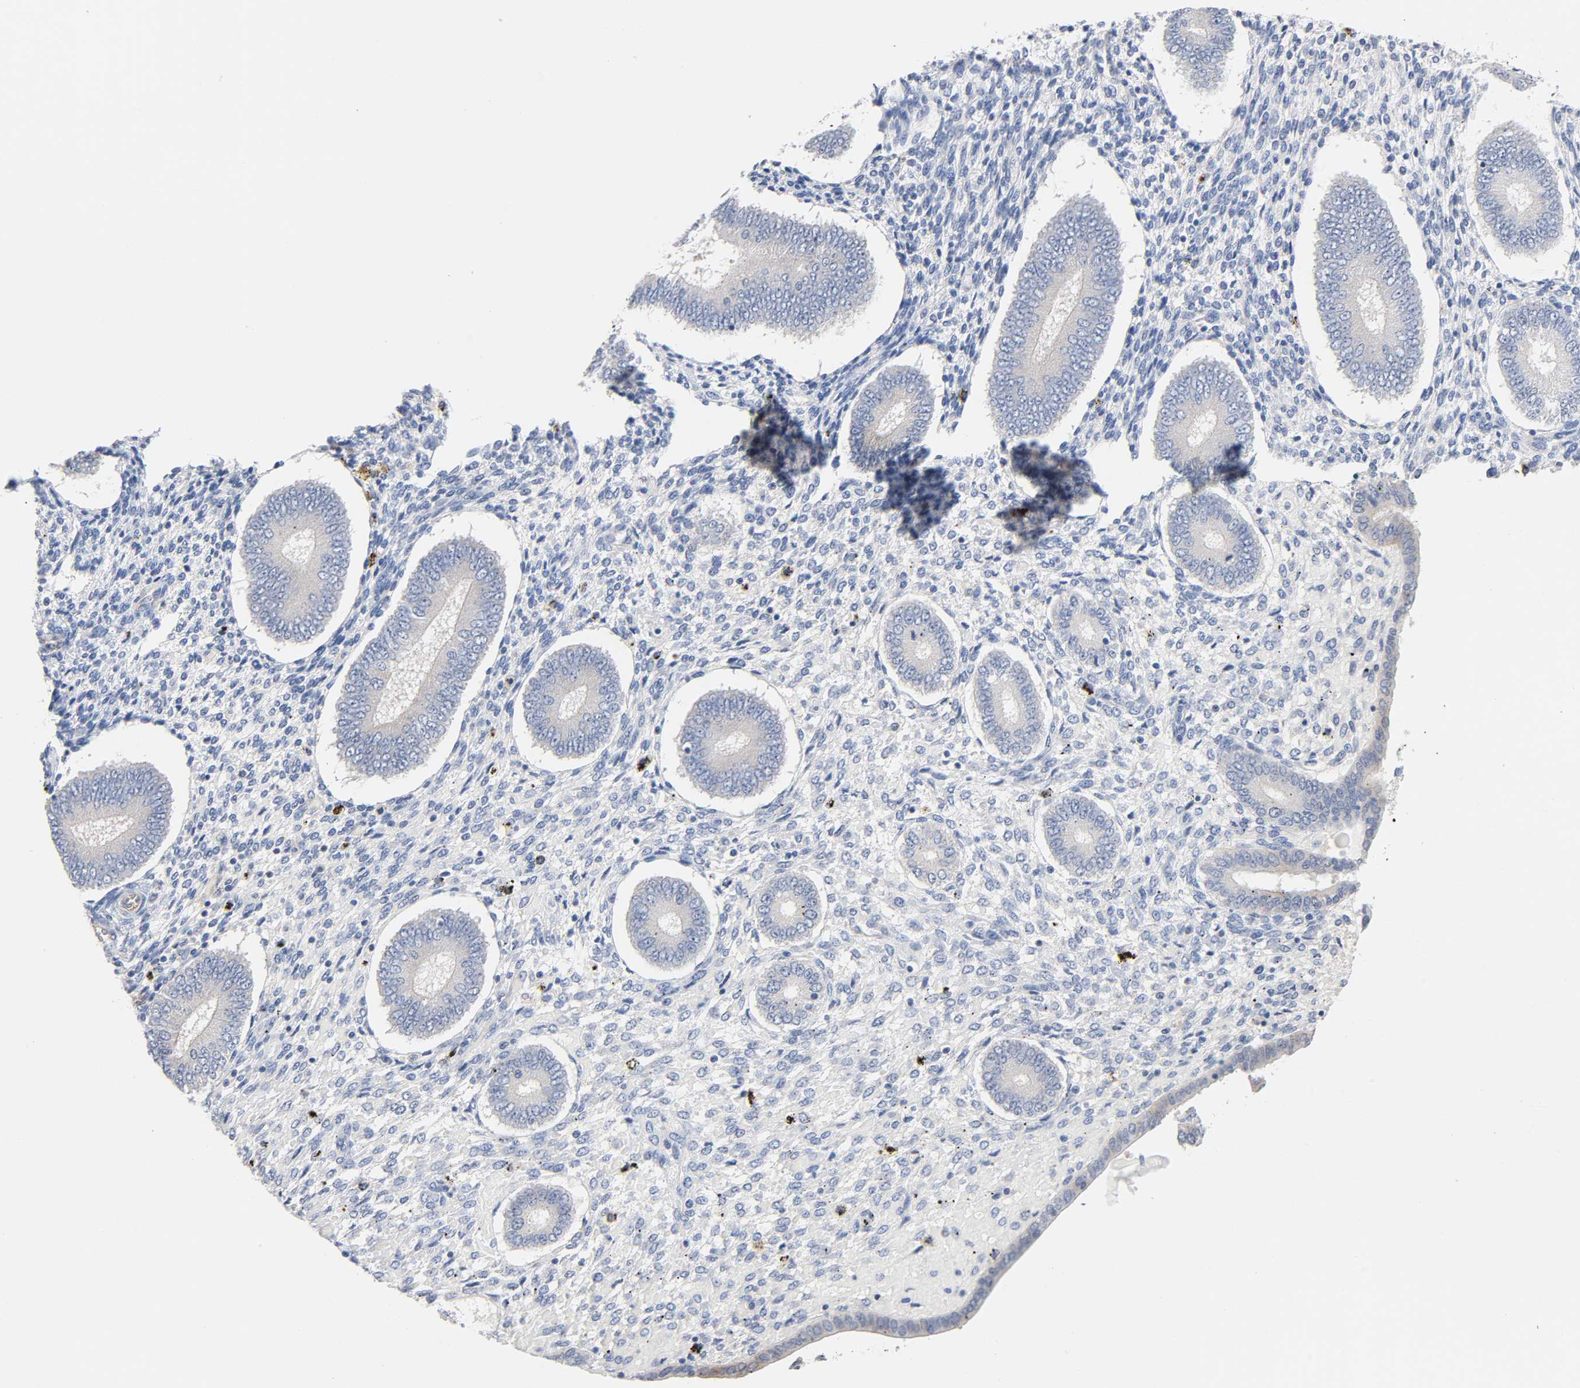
{"staining": {"intensity": "negative", "quantity": "none", "location": "none"}, "tissue": "endometrium", "cell_type": "Cells in endometrial stroma", "image_type": "normal", "snomed": [{"axis": "morphology", "description": "Normal tissue, NOS"}, {"axis": "topography", "description": "Endometrium"}], "caption": "The micrograph displays no staining of cells in endometrial stroma in unremarkable endometrium.", "gene": "MALT1", "patient": {"sex": "female", "age": 42}}